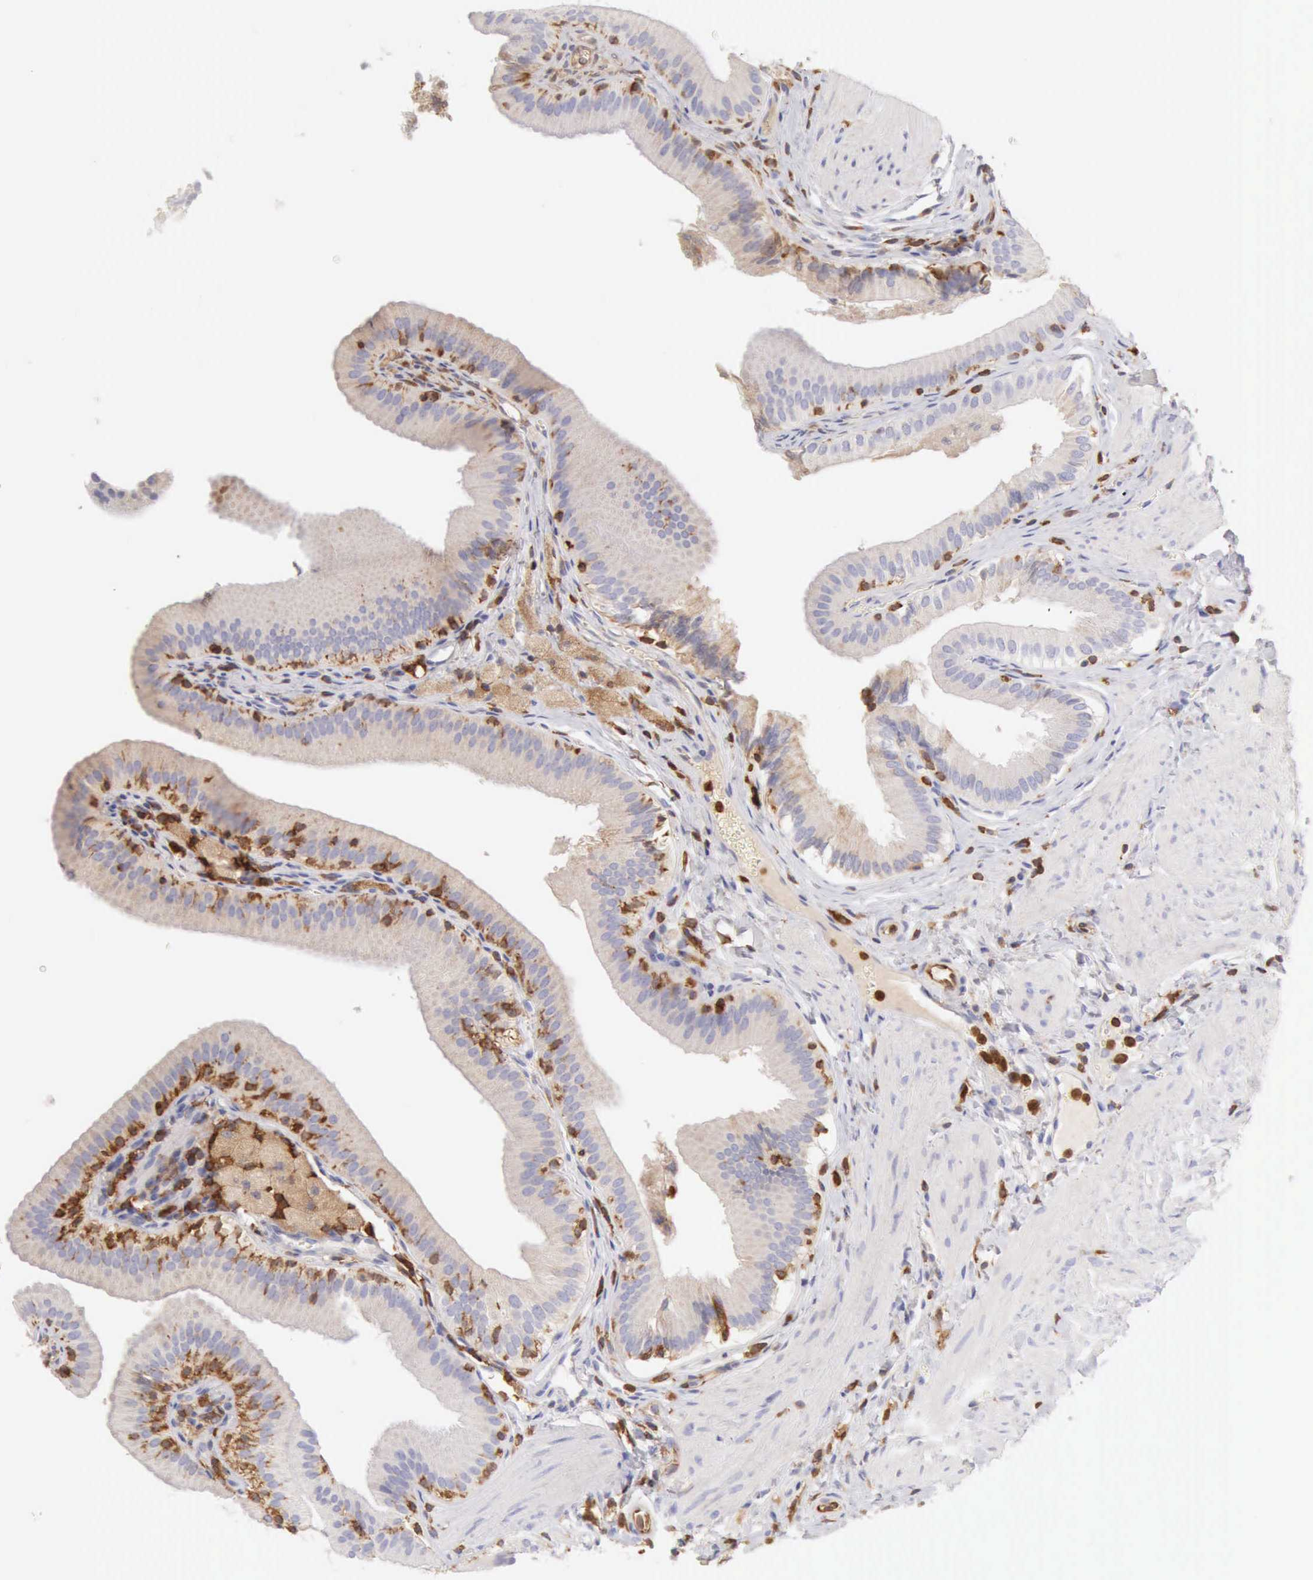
{"staining": {"intensity": "negative", "quantity": "none", "location": "none"}, "tissue": "gallbladder", "cell_type": "Glandular cells", "image_type": "normal", "snomed": [{"axis": "morphology", "description": "Normal tissue, NOS"}, {"axis": "topography", "description": "Gallbladder"}], "caption": "The photomicrograph demonstrates no significant staining in glandular cells of gallbladder.", "gene": "ARHGAP4", "patient": {"sex": "female", "age": 24}}